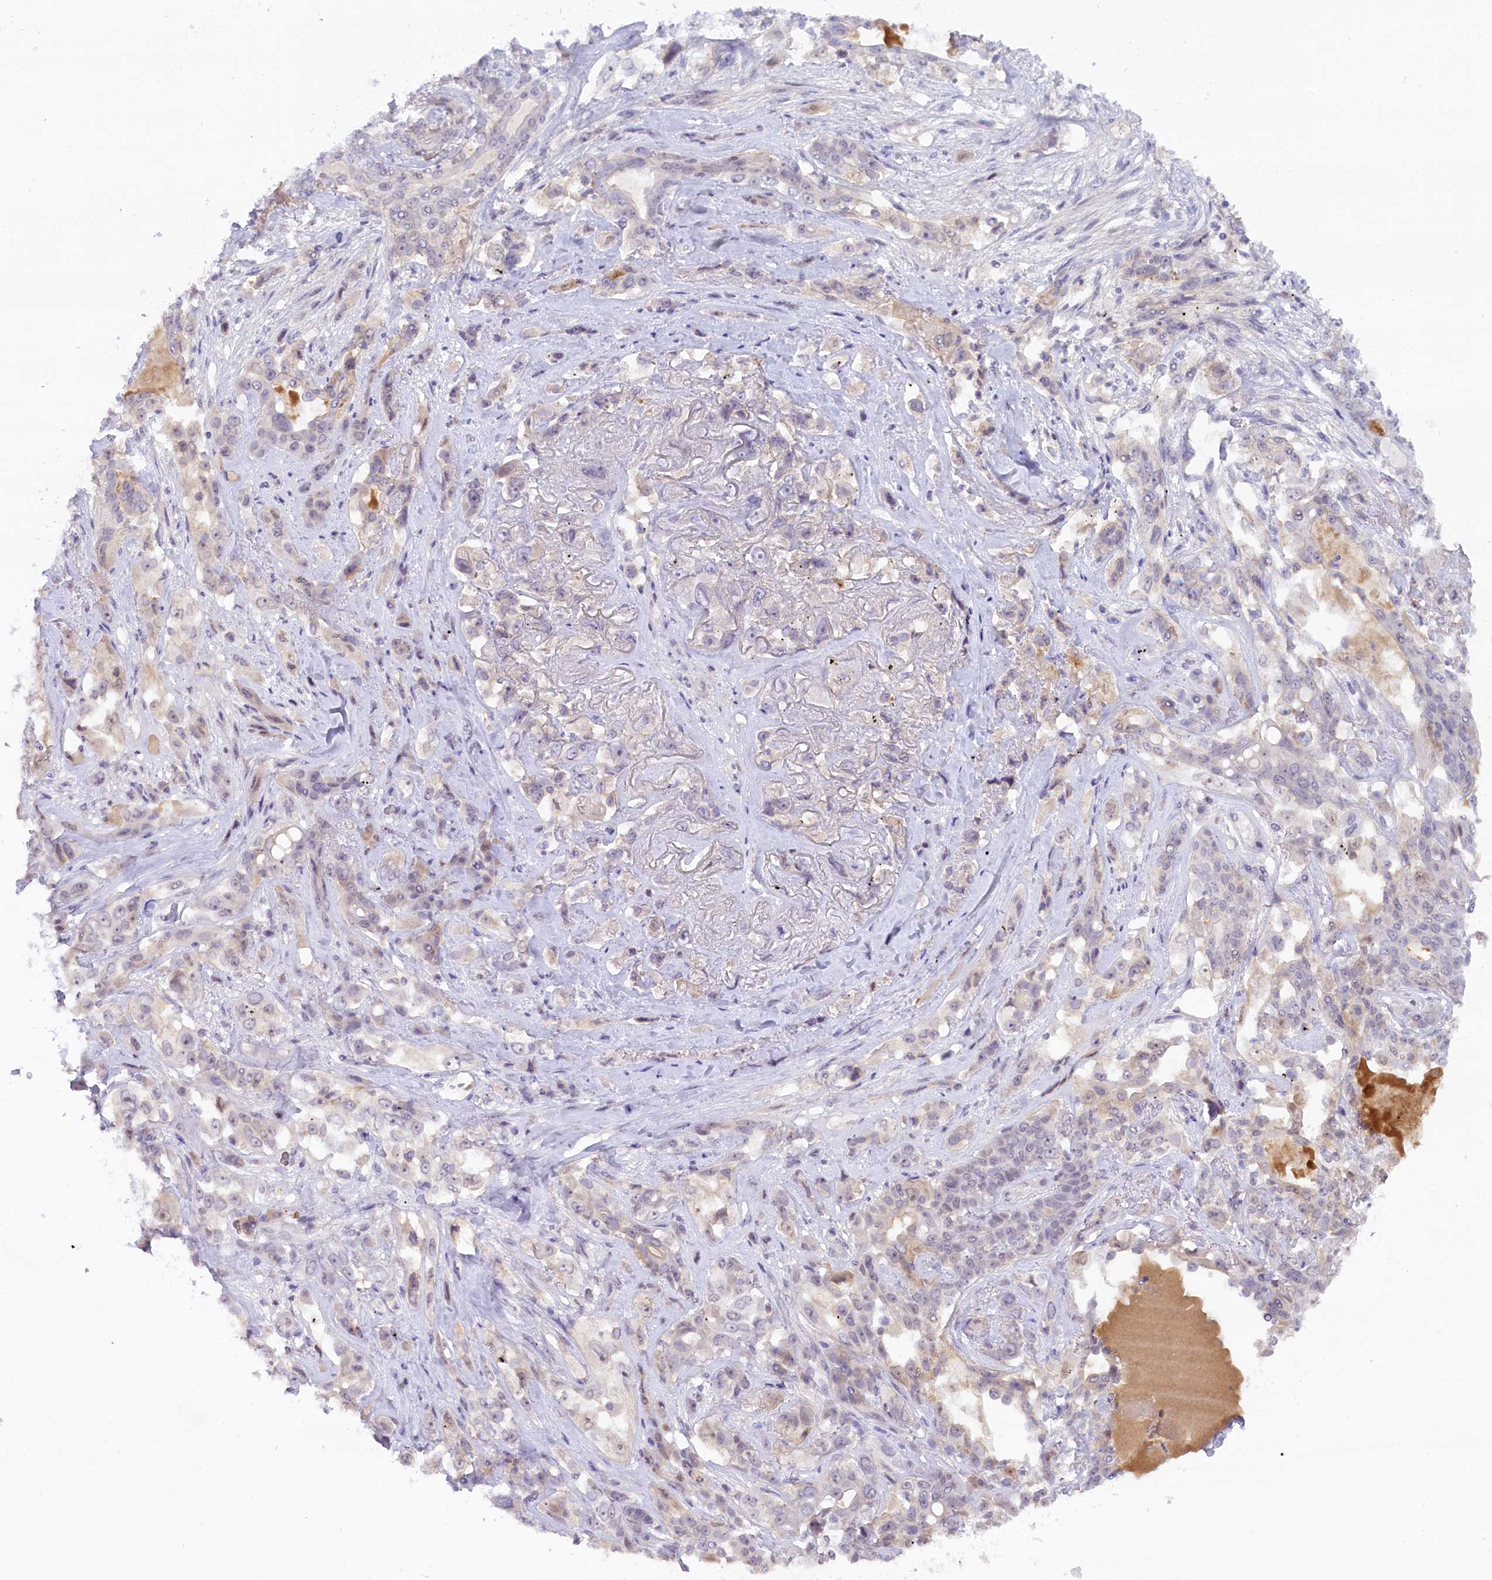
{"staining": {"intensity": "negative", "quantity": "none", "location": "none"}, "tissue": "lung cancer", "cell_type": "Tumor cells", "image_type": "cancer", "snomed": [{"axis": "morphology", "description": "Squamous cell carcinoma, NOS"}, {"axis": "topography", "description": "Lung"}], "caption": "This is an IHC histopathology image of squamous cell carcinoma (lung). There is no expression in tumor cells.", "gene": "CRAMP1", "patient": {"sex": "female", "age": 70}}